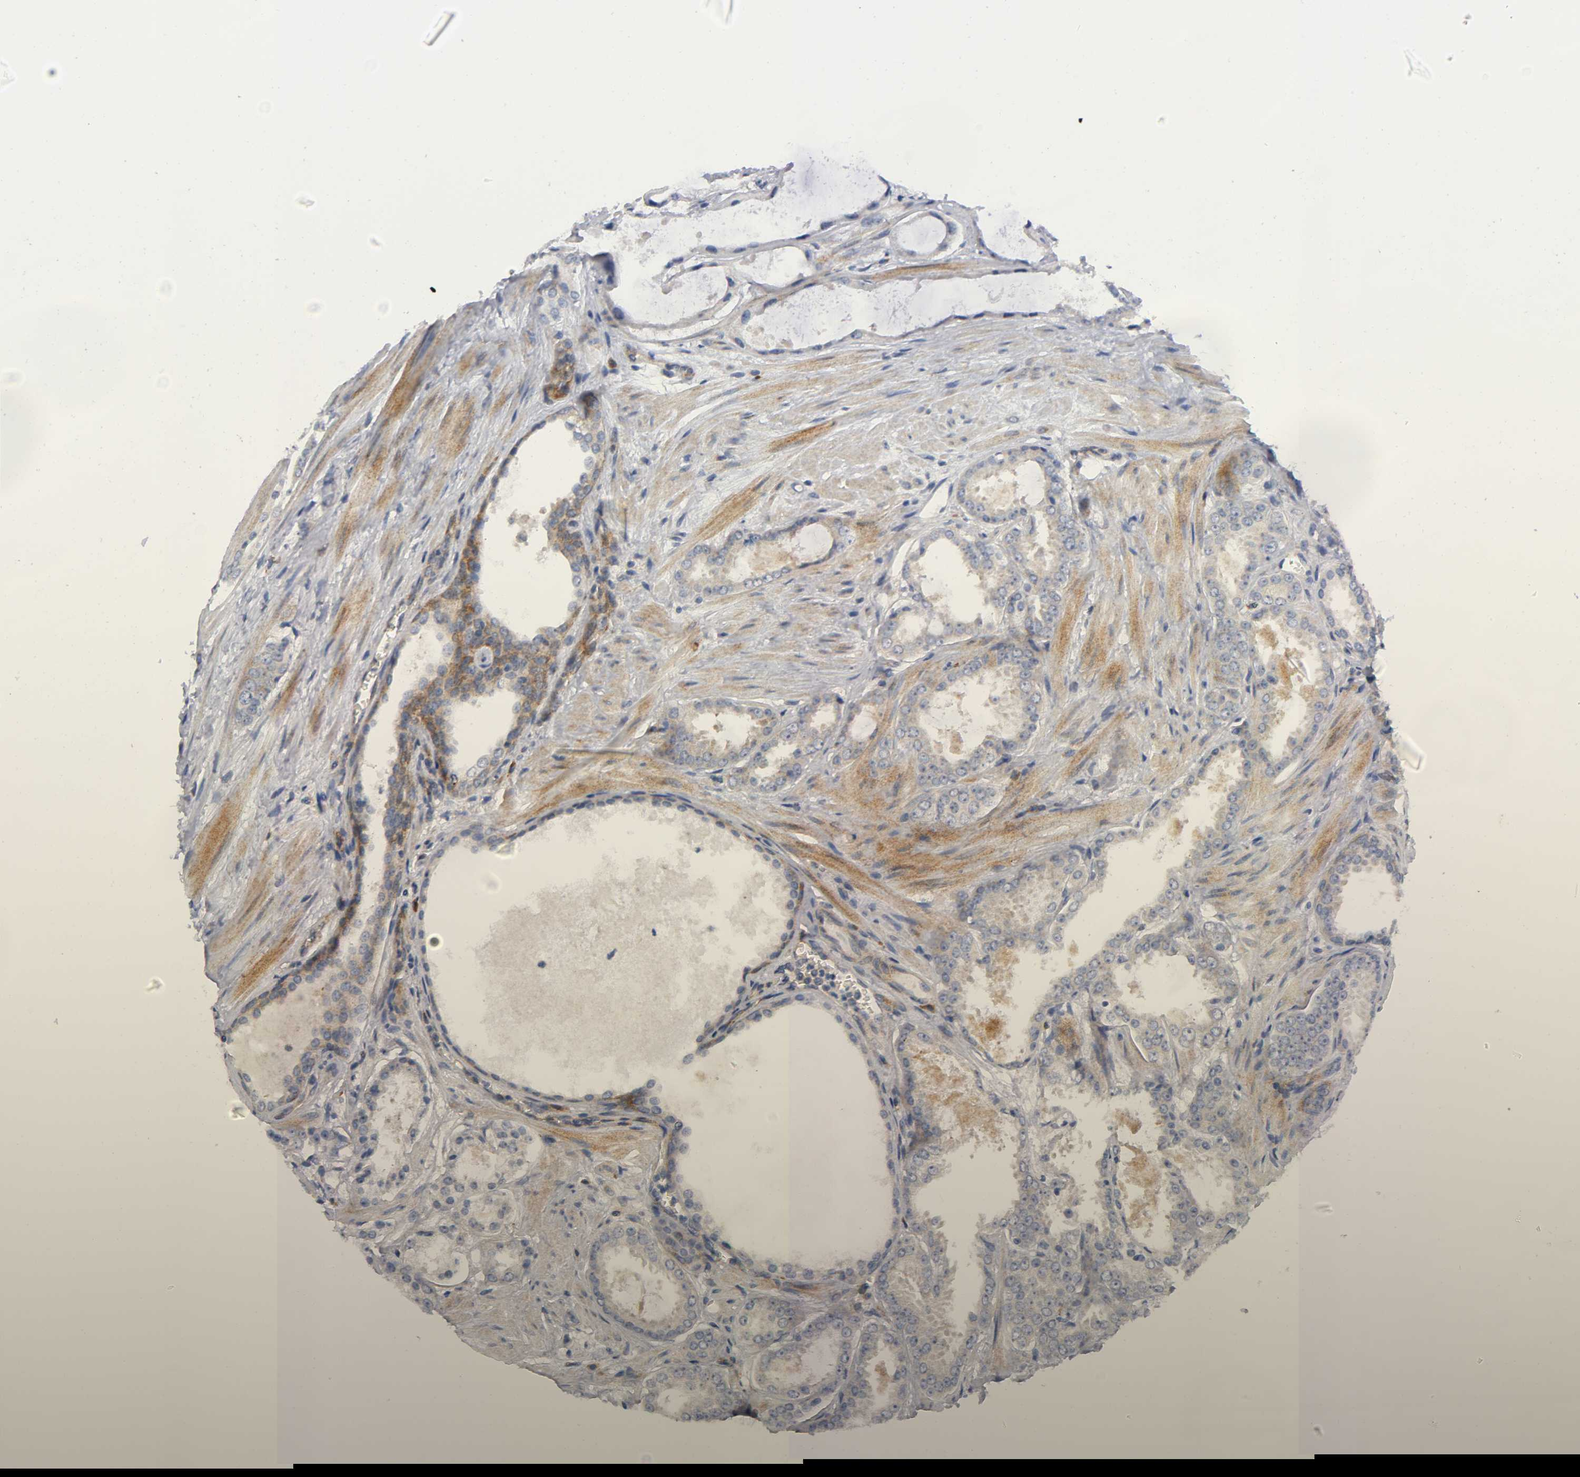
{"staining": {"intensity": "weak", "quantity": ">75%", "location": "cytoplasmic/membranous"}, "tissue": "prostate cancer", "cell_type": "Tumor cells", "image_type": "cancer", "snomed": [{"axis": "morphology", "description": "Adenocarcinoma, Low grade"}, {"axis": "topography", "description": "Prostate"}], "caption": "Approximately >75% of tumor cells in prostate adenocarcinoma (low-grade) demonstrate weak cytoplasmic/membranous protein staining as visualized by brown immunohistochemical staining.", "gene": "EIF5", "patient": {"sex": "male", "age": 57}}